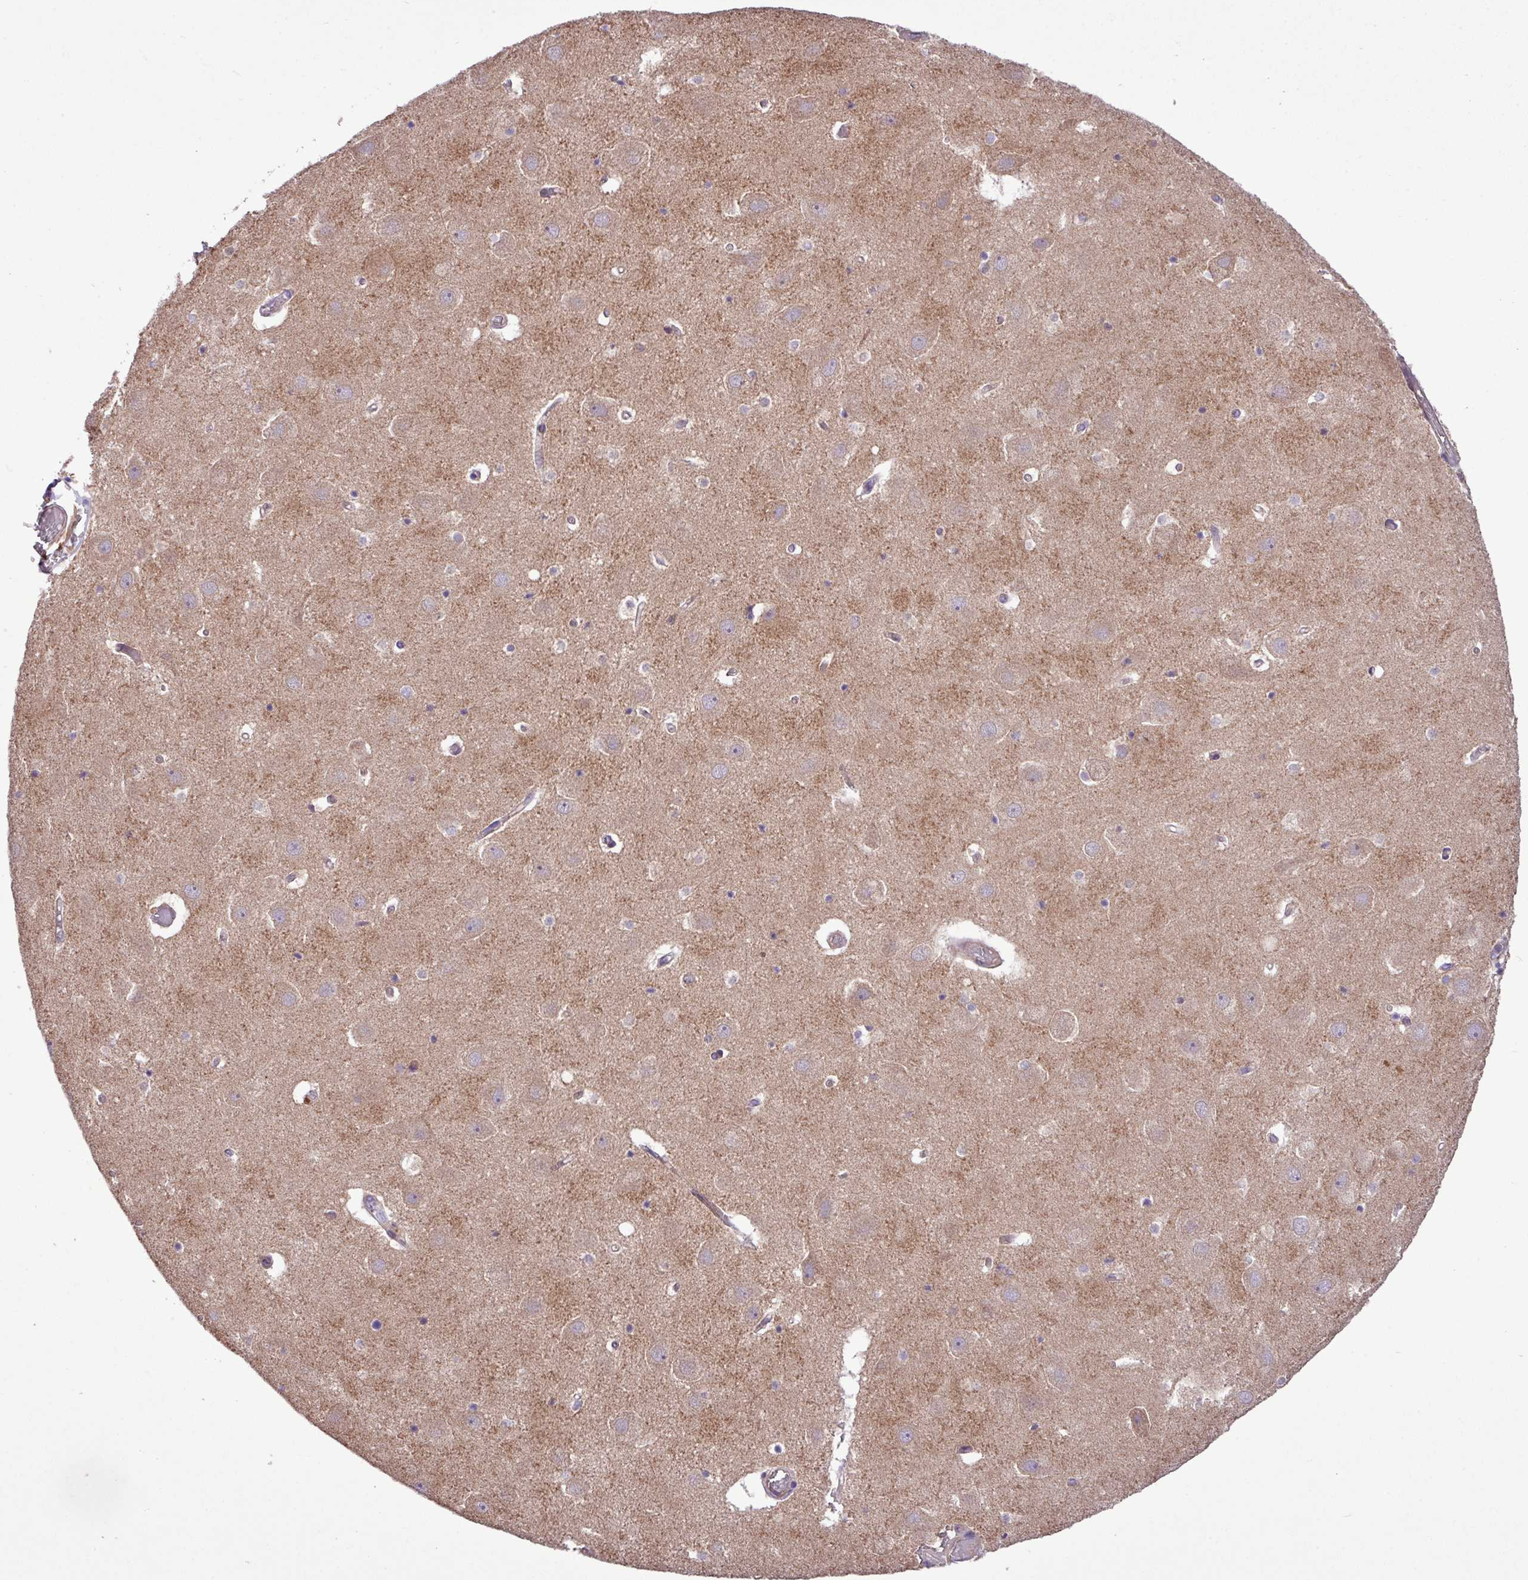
{"staining": {"intensity": "negative", "quantity": "none", "location": "none"}, "tissue": "hippocampus", "cell_type": "Glial cells", "image_type": "normal", "snomed": [{"axis": "morphology", "description": "Normal tissue, NOS"}, {"axis": "topography", "description": "Hippocampus"}], "caption": "Histopathology image shows no protein positivity in glial cells of normal hippocampus.", "gene": "TIMM10B", "patient": {"sex": "female", "age": 52}}